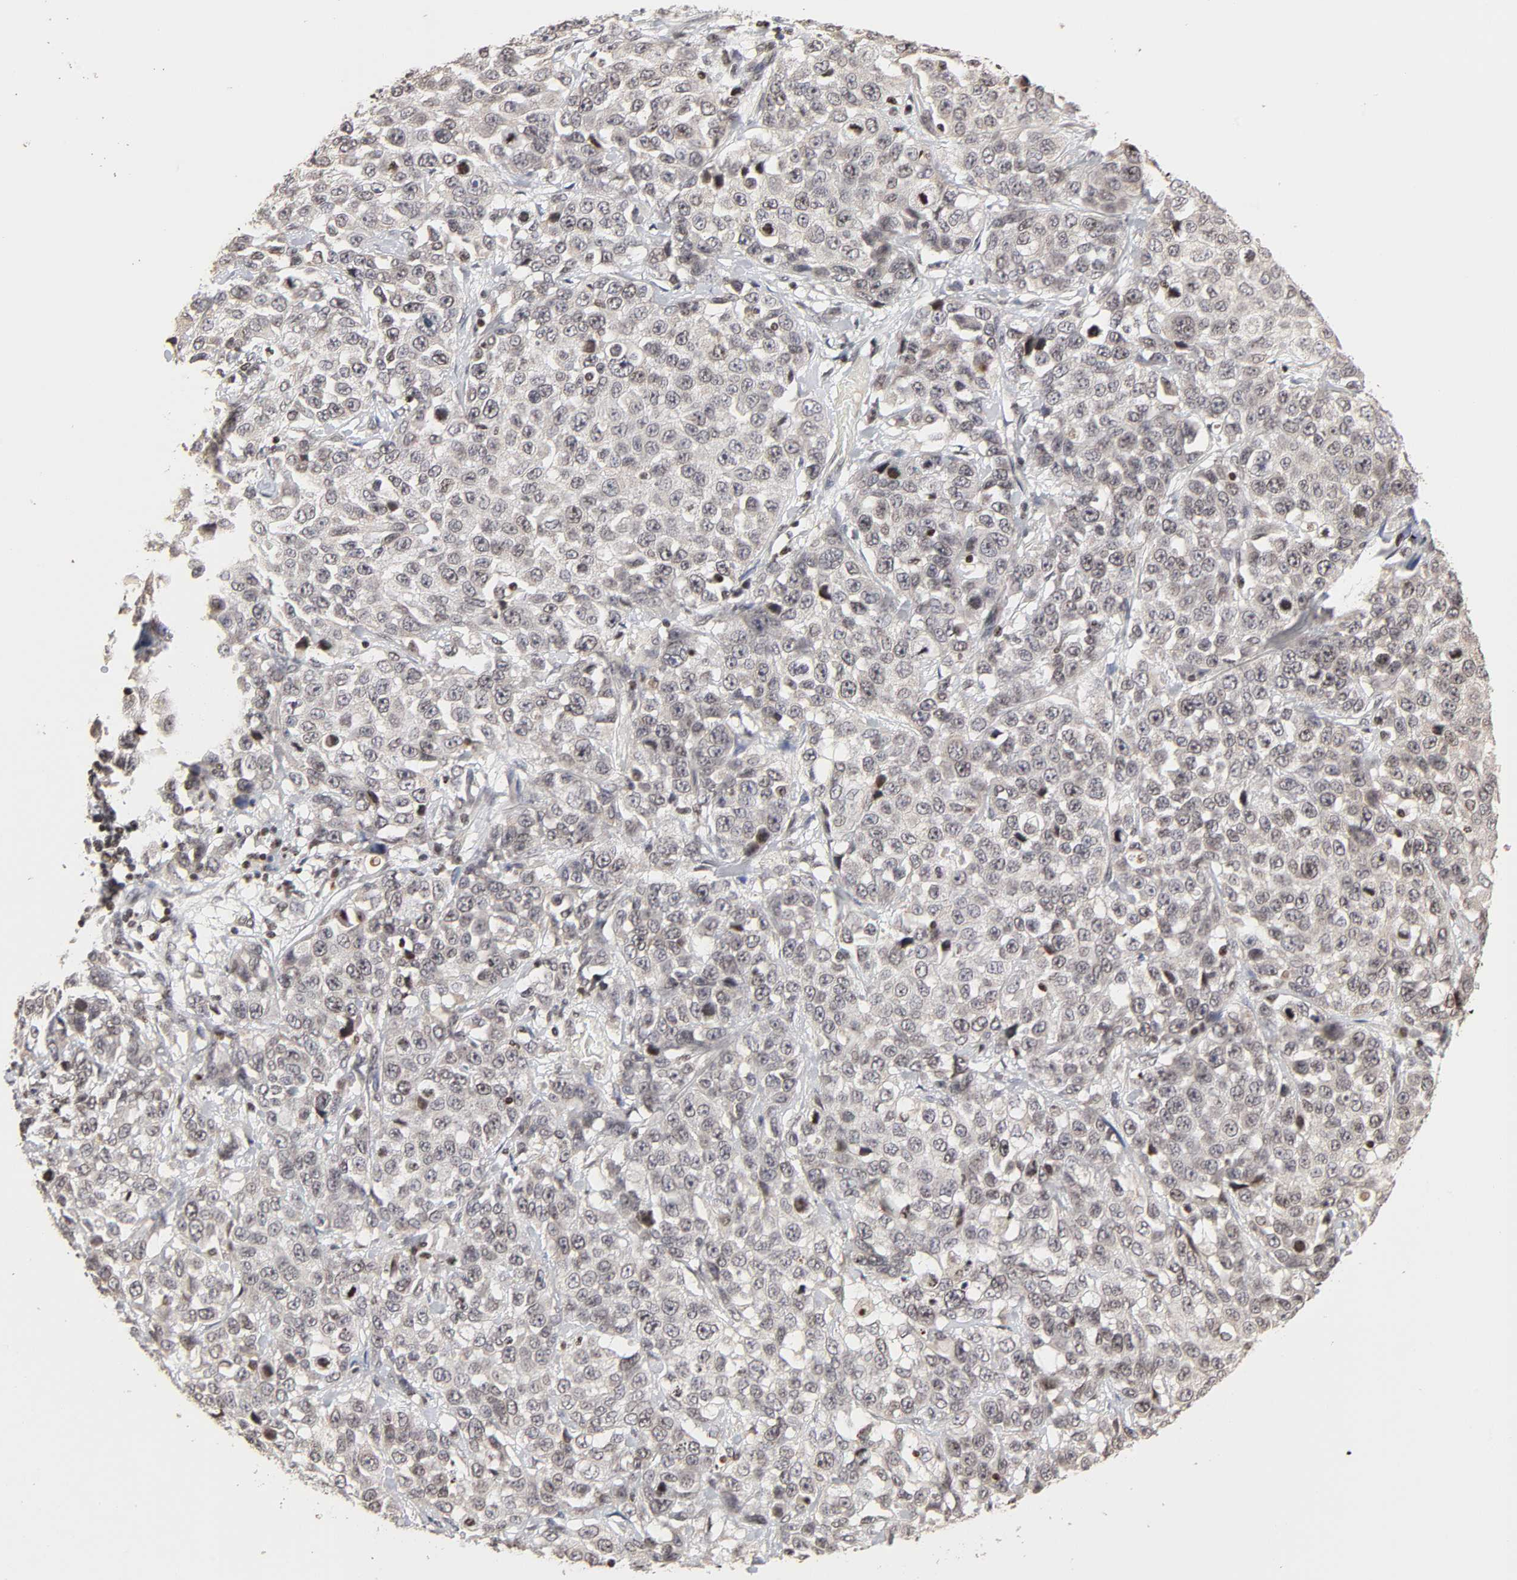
{"staining": {"intensity": "negative", "quantity": "none", "location": "none"}, "tissue": "stomach cancer", "cell_type": "Tumor cells", "image_type": "cancer", "snomed": [{"axis": "morphology", "description": "Normal tissue, NOS"}, {"axis": "morphology", "description": "Adenocarcinoma, NOS"}, {"axis": "topography", "description": "Stomach"}], "caption": "Tumor cells are negative for protein expression in human stomach cancer (adenocarcinoma). (DAB IHC visualized using brightfield microscopy, high magnification).", "gene": "ZNF473", "patient": {"sex": "male", "age": 48}}